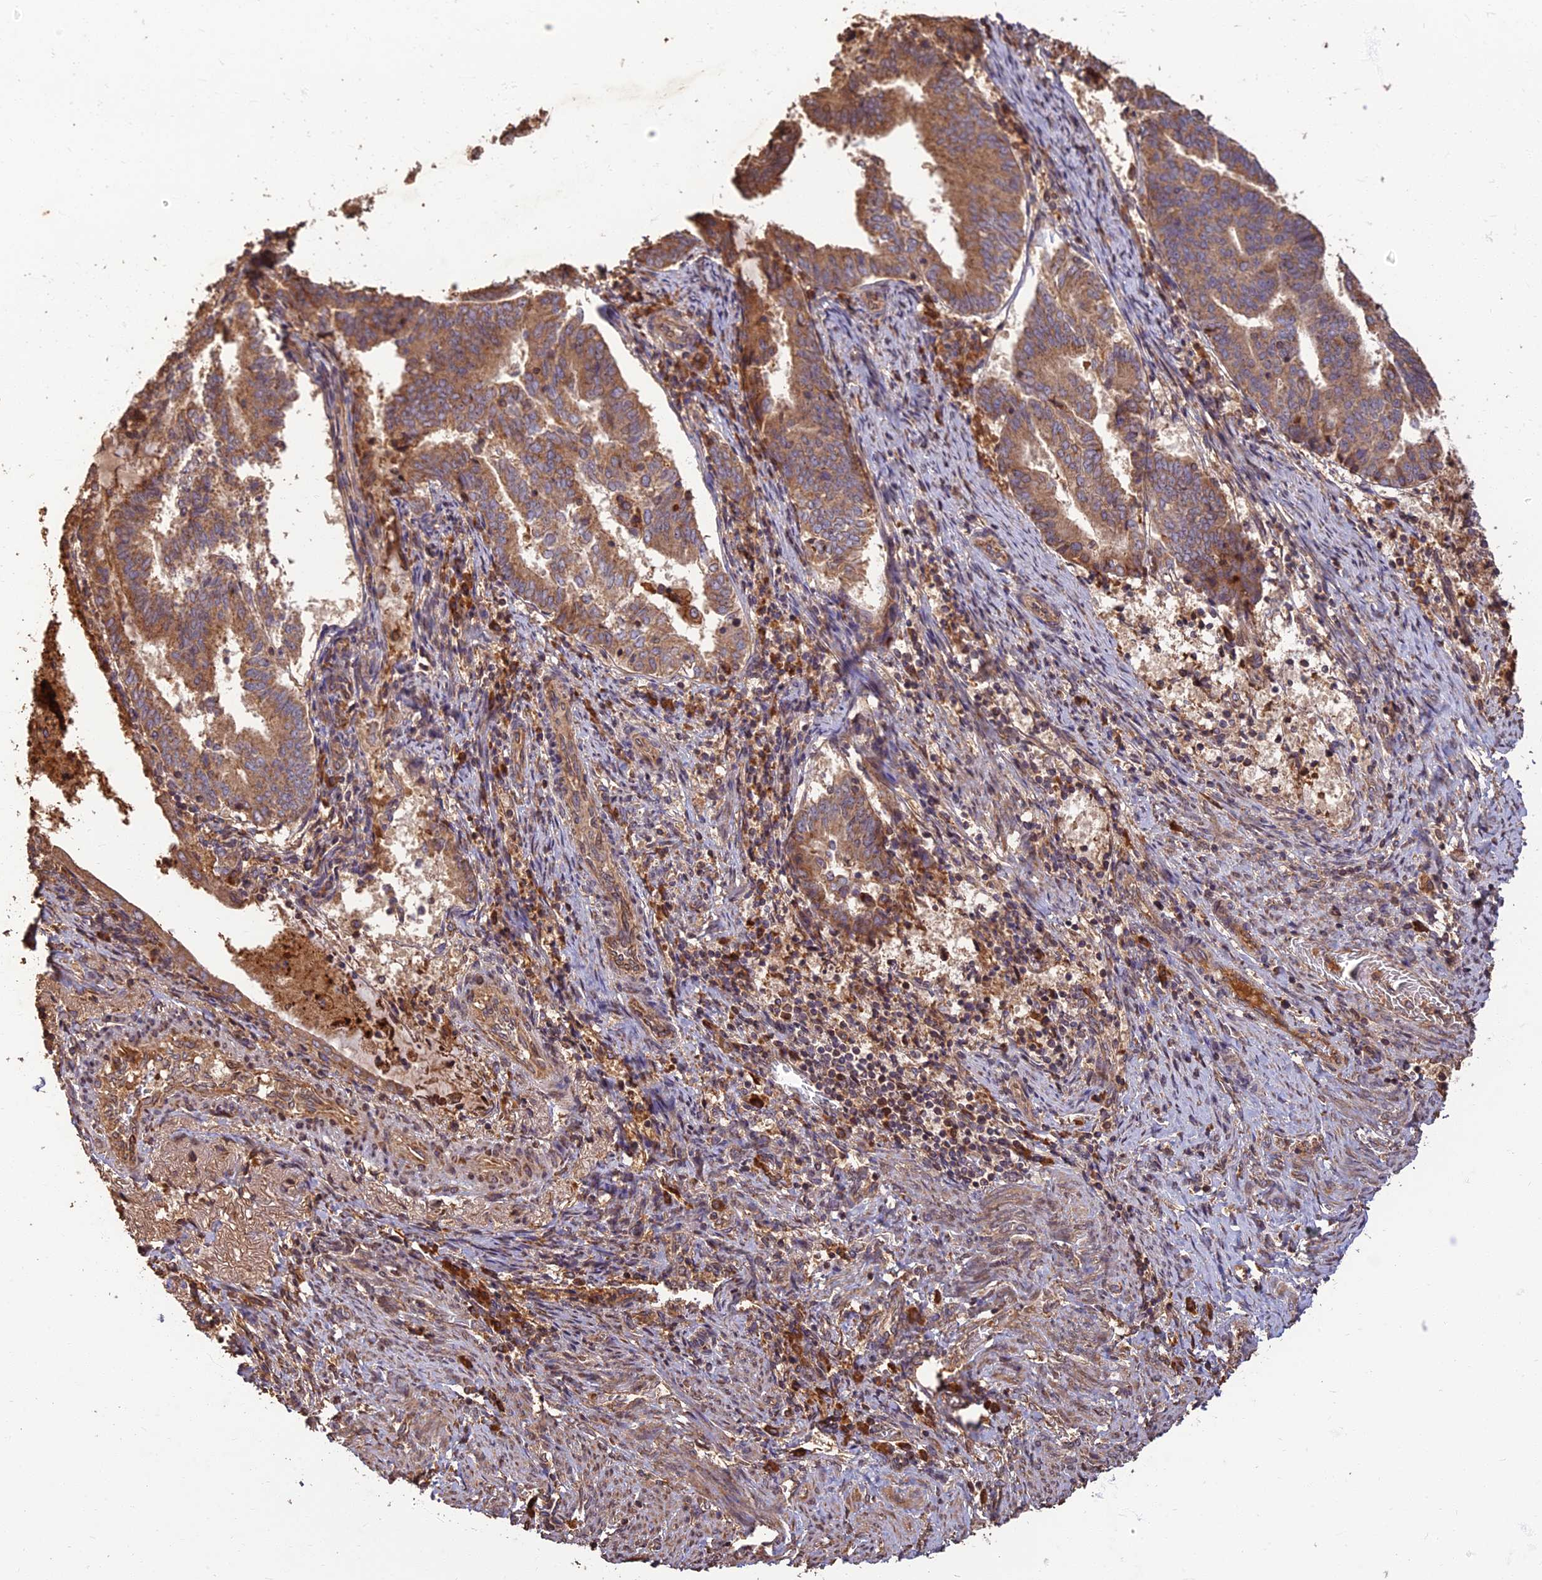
{"staining": {"intensity": "moderate", "quantity": ">75%", "location": "cytoplasmic/membranous"}, "tissue": "endometrial cancer", "cell_type": "Tumor cells", "image_type": "cancer", "snomed": [{"axis": "morphology", "description": "Adenocarcinoma, NOS"}, {"axis": "topography", "description": "Endometrium"}], "caption": "Adenocarcinoma (endometrial) tissue reveals moderate cytoplasmic/membranous expression in approximately >75% of tumor cells The staining was performed using DAB (3,3'-diaminobenzidine), with brown indicating positive protein expression. Nuclei are stained blue with hematoxylin.", "gene": "CORO1C", "patient": {"sex": "female", "age": 80}}